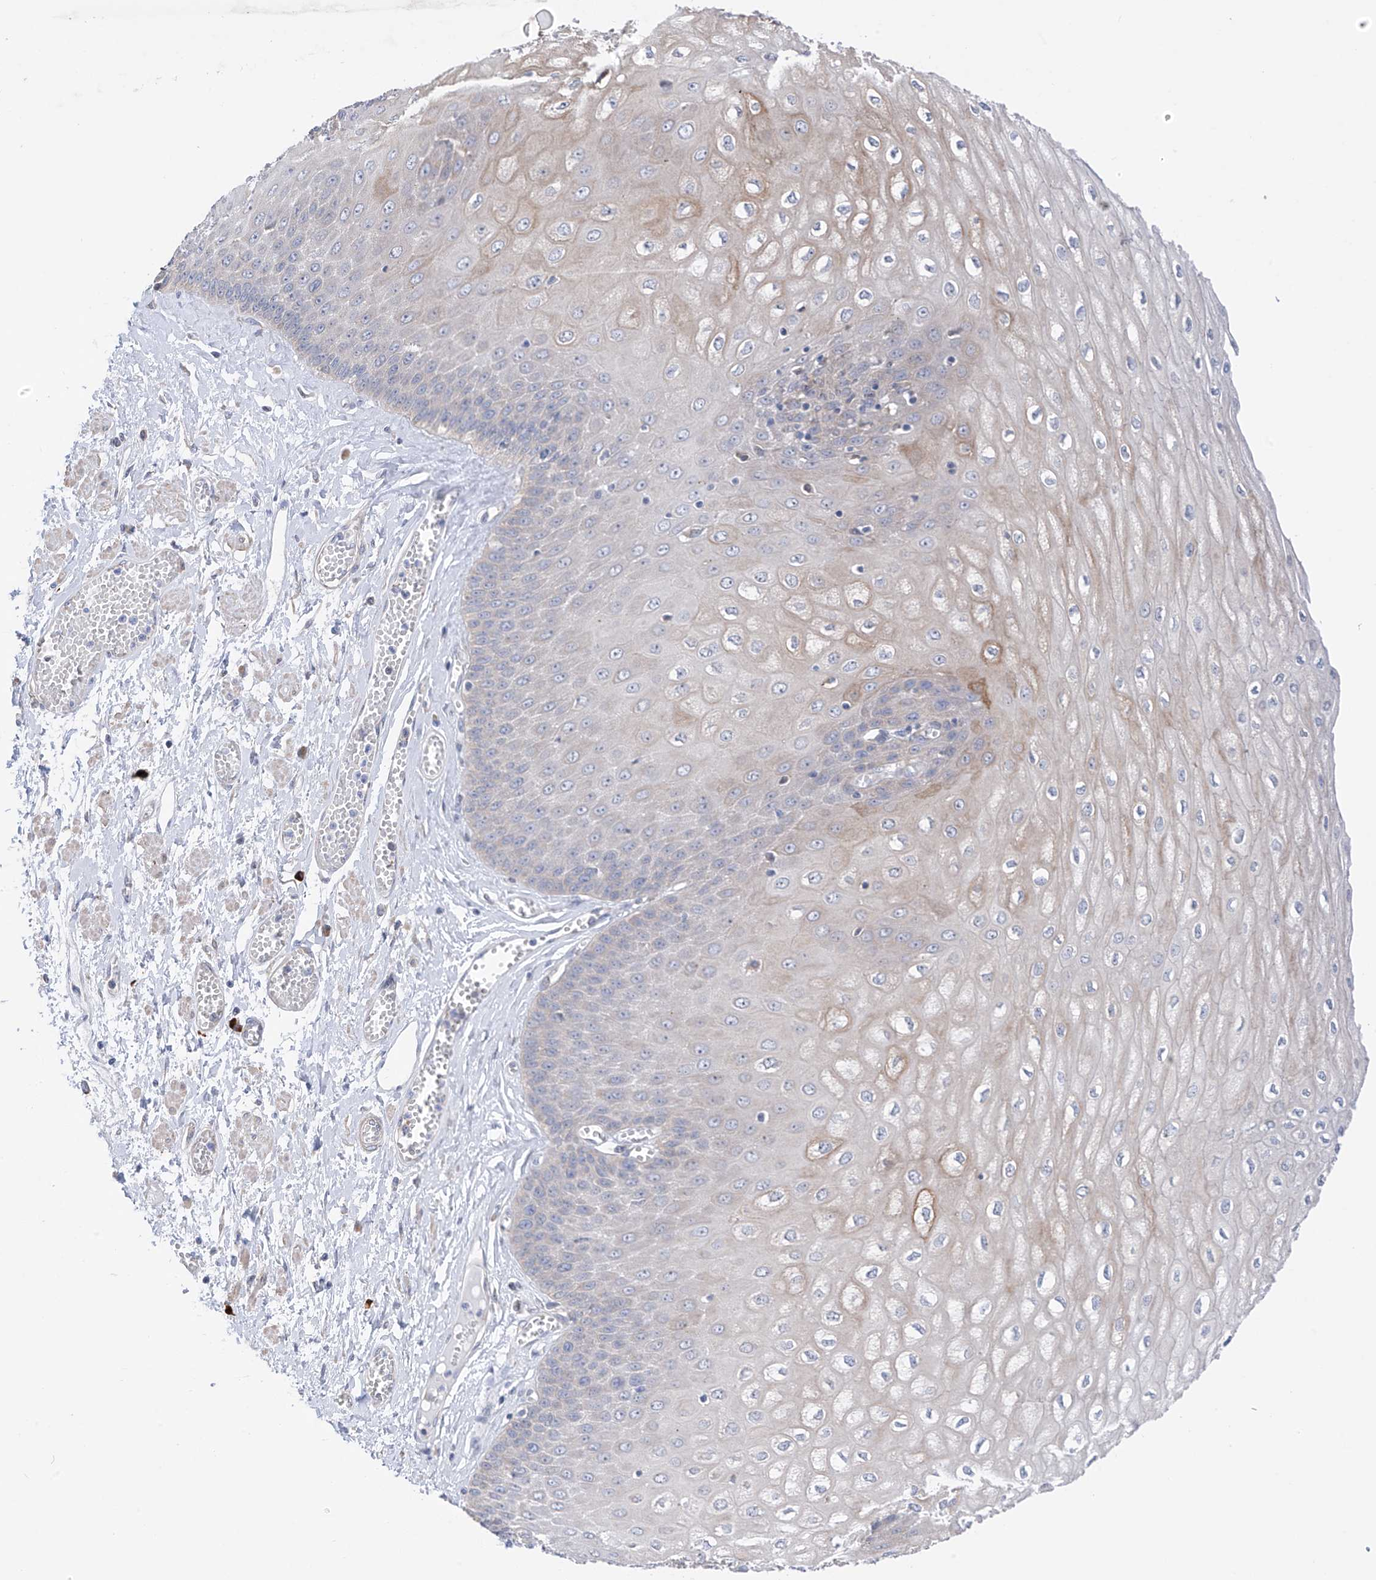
{"staining": {"intensity": "moderate", "quantity": "<25%", "location": "cytoplasmic/membranous"}, "tissue": "esophagus", "cell_type": "Squamous epithelial cells", "image_type": "normal", "snomed": [{"axis": "morphology", "description": "Normal tissue, NOS"}, {"axis": "topography", "description": "Esophagus"}], "caption": "IHC histopathology image of benign esophagus stained for a protein (brown), which reveals low levels of moderate cytoplasmic/membranous positivity in about <25% of squamous epithelial cells.", "gene": "REC8", "patient": {"sex": "male", "age": 60}}